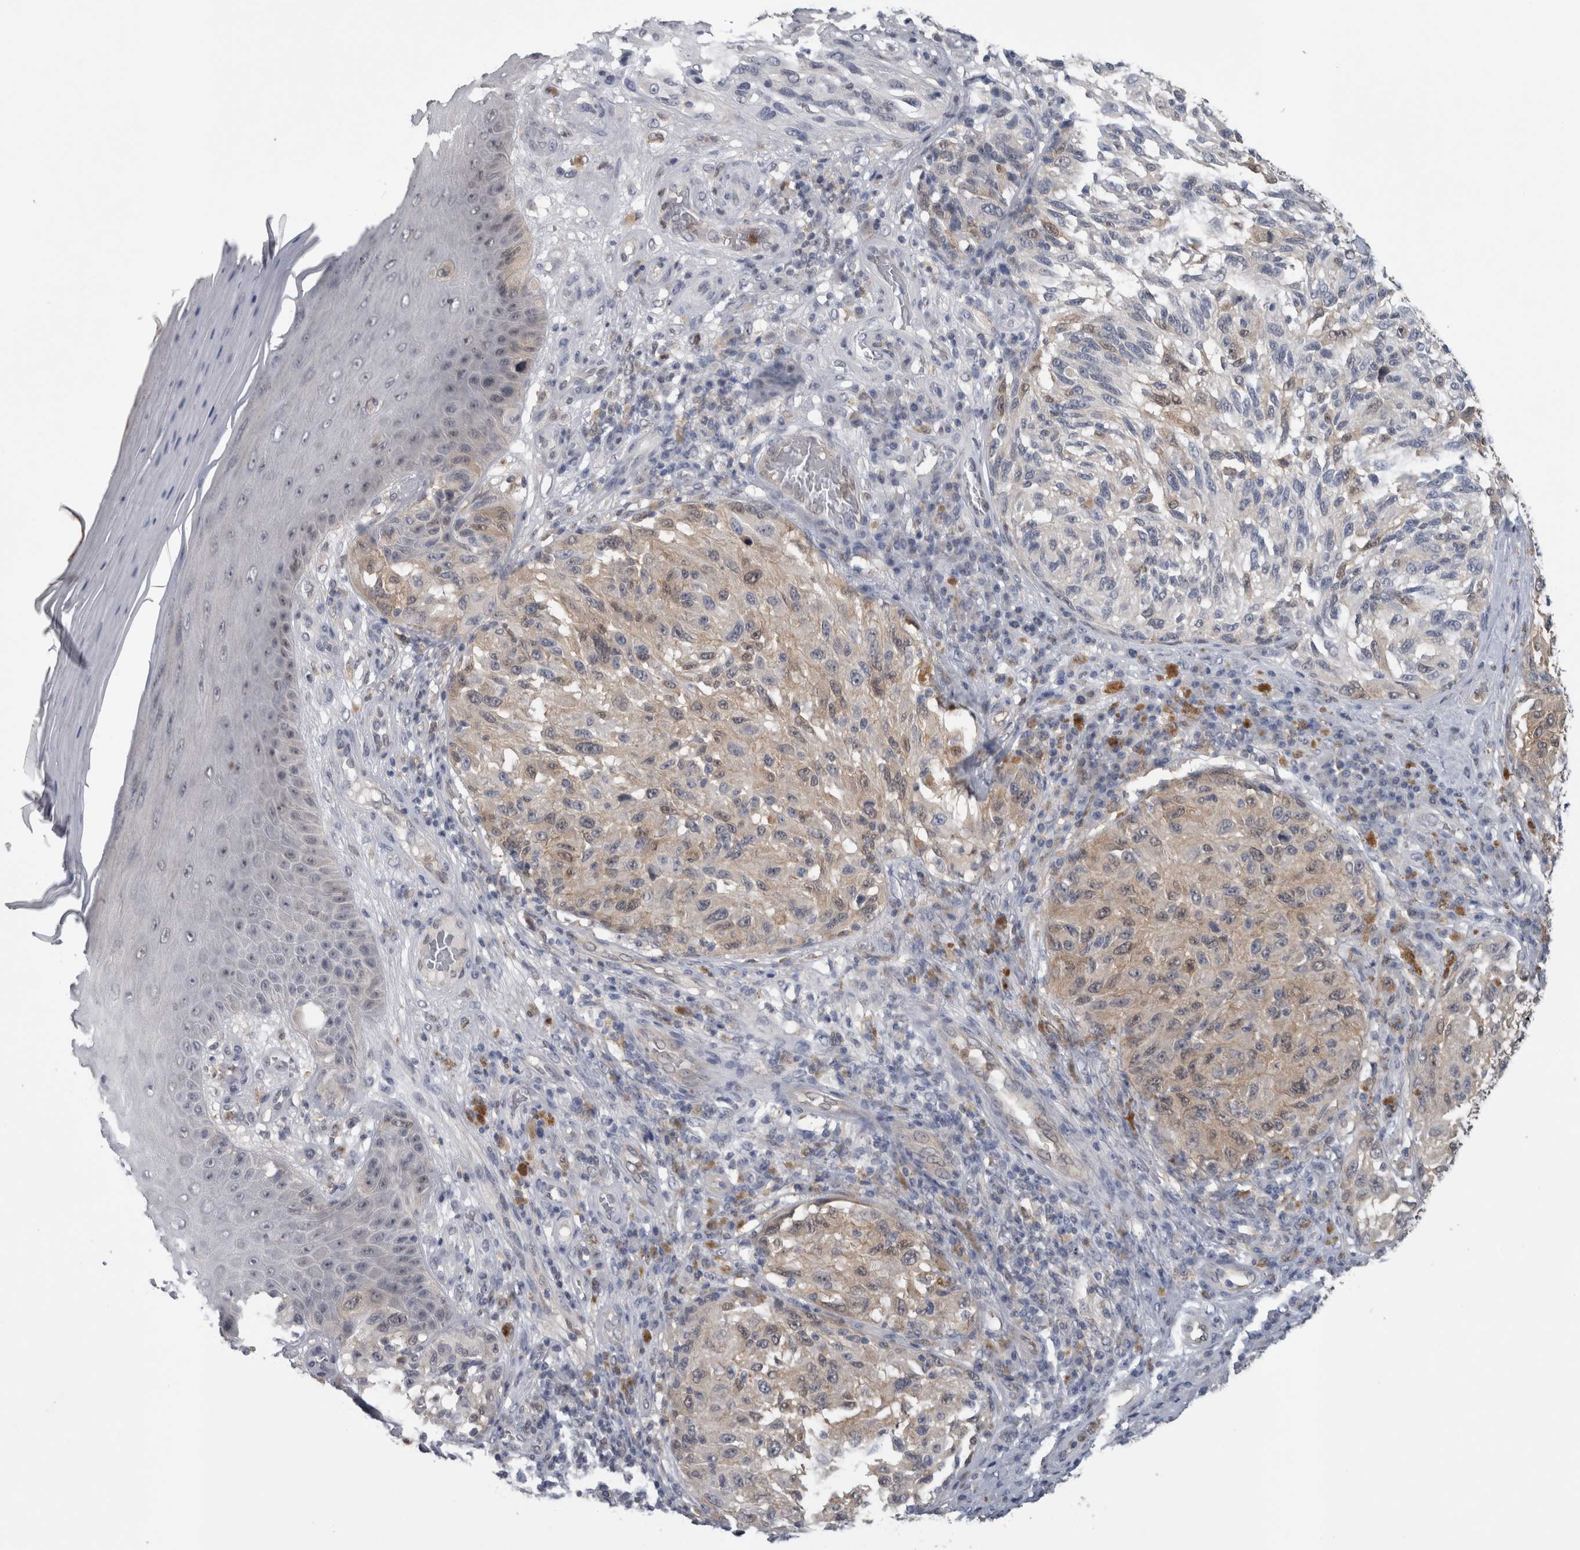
{"staining": {"intensity": "weak", "quantity": "25%-75%", "location": "cytoplasmic/membranous"}, "tissue": "melanoma", "cell_type": "Tumor cells", "image_type": "cancer", "snomed": [{"axis": "morphology", "description": "Malignant melanoma, NOS"}, {"axis": "topography", "description": "Skin"}], "caption": "Human malignant melanoma stained for a protein (brown) reveals weak cytoplasmic/membranous positive positivity in about 25%-75% of tumor cells.", "gene": "NAPRT", "patient": {"sex": "female", "age": 73}}